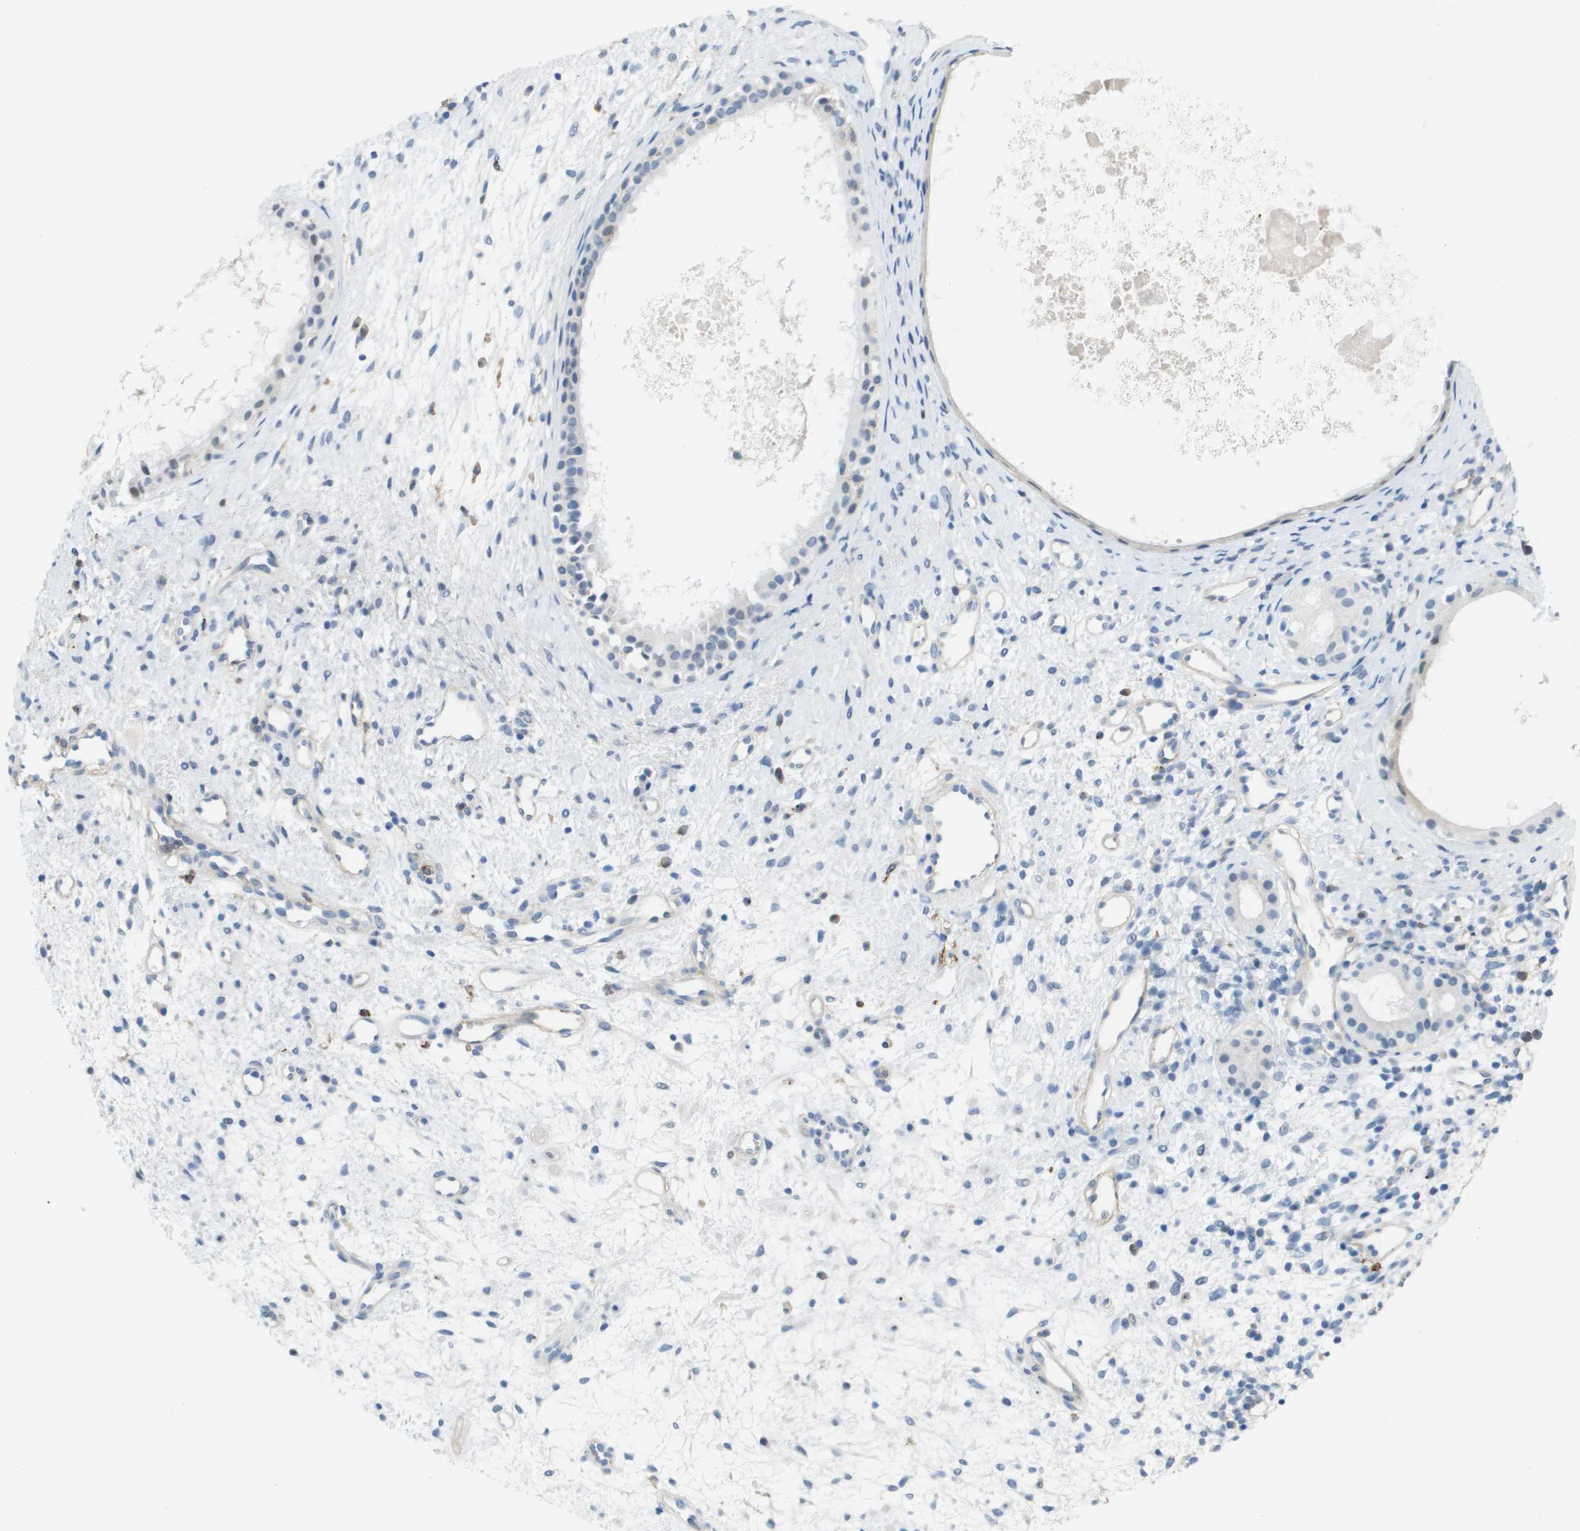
{"staining": {"intensity": "negative", "quantity": "none", "location": "none"}, "tissue": "nasopharynx", "cell_type": "Respiratory epithelial cells", "image_type": "normal", "snomed": [{"axis": "morphology", "description": "Normal tissue, NOS"}, {"axis": "topography", "description": "Nasopharynx"}], "caption": "A high-resolution micrograph shows immunohistochemistry staining of benign nasopharynx, which shows no significant expression in respiratory epithelial cells. (DAB immunohistochemistry (IHC) with hematoxylin counter stain).", "gene": "ZBTB43", "patient": {"sex": "male", "age": 22}}